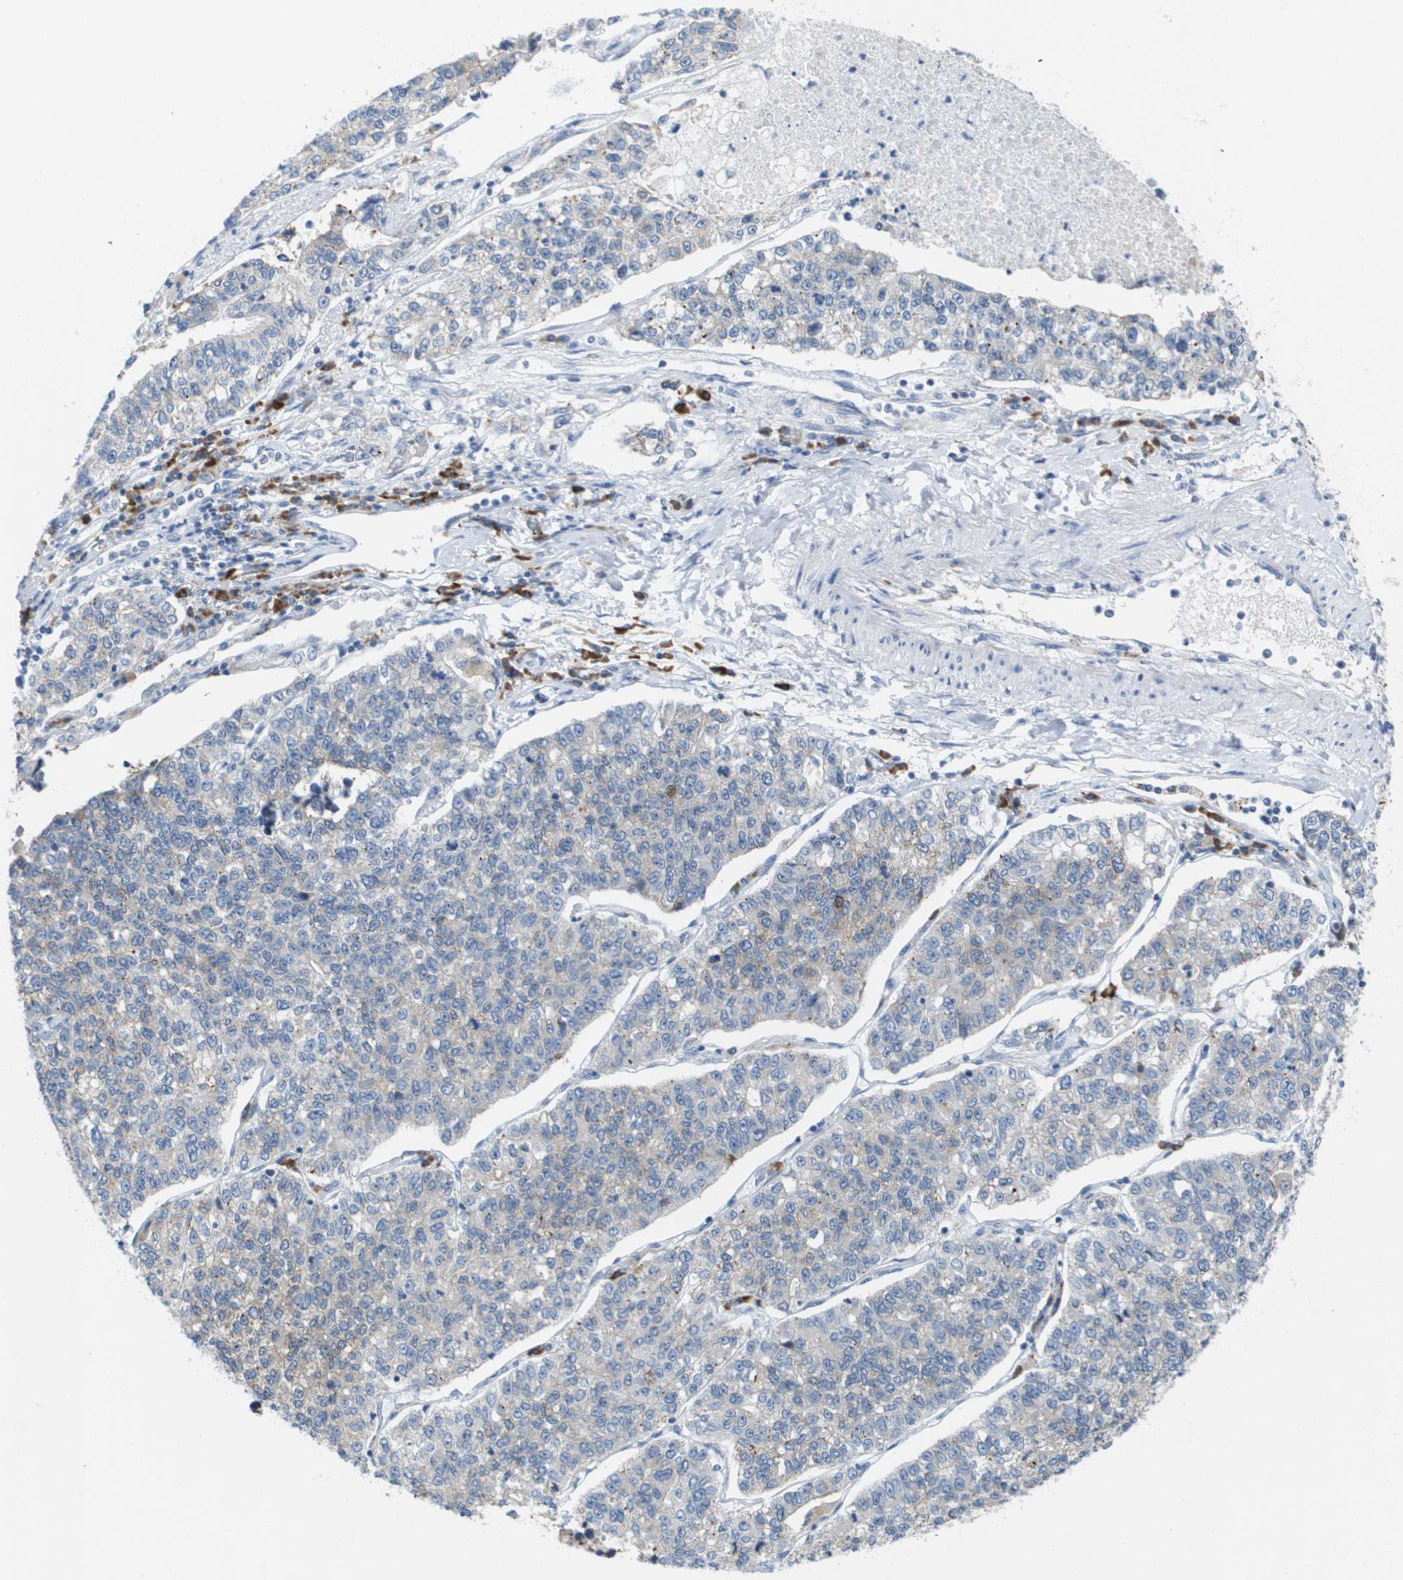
{"staining": {"intensity": "weak", "quantity": "<25%", "location": "cytoplasmic/membranous"}, "tissue": "lung cancer", "cell_type": "Tumor cells", "image_type": "cancer", "snomed": [{"axis": "morphology", "description": "Adenocarcinoma, NOS"}, {"axis": "topography", "description": "Lung"}], "caption": "Lung cancer (adenocarcinoma) stained for a protein using immunohistochemistry demonstrates no expression tumor cells.", "gene": "CD3G", "patient": {"sex": "male", "age": 49}}